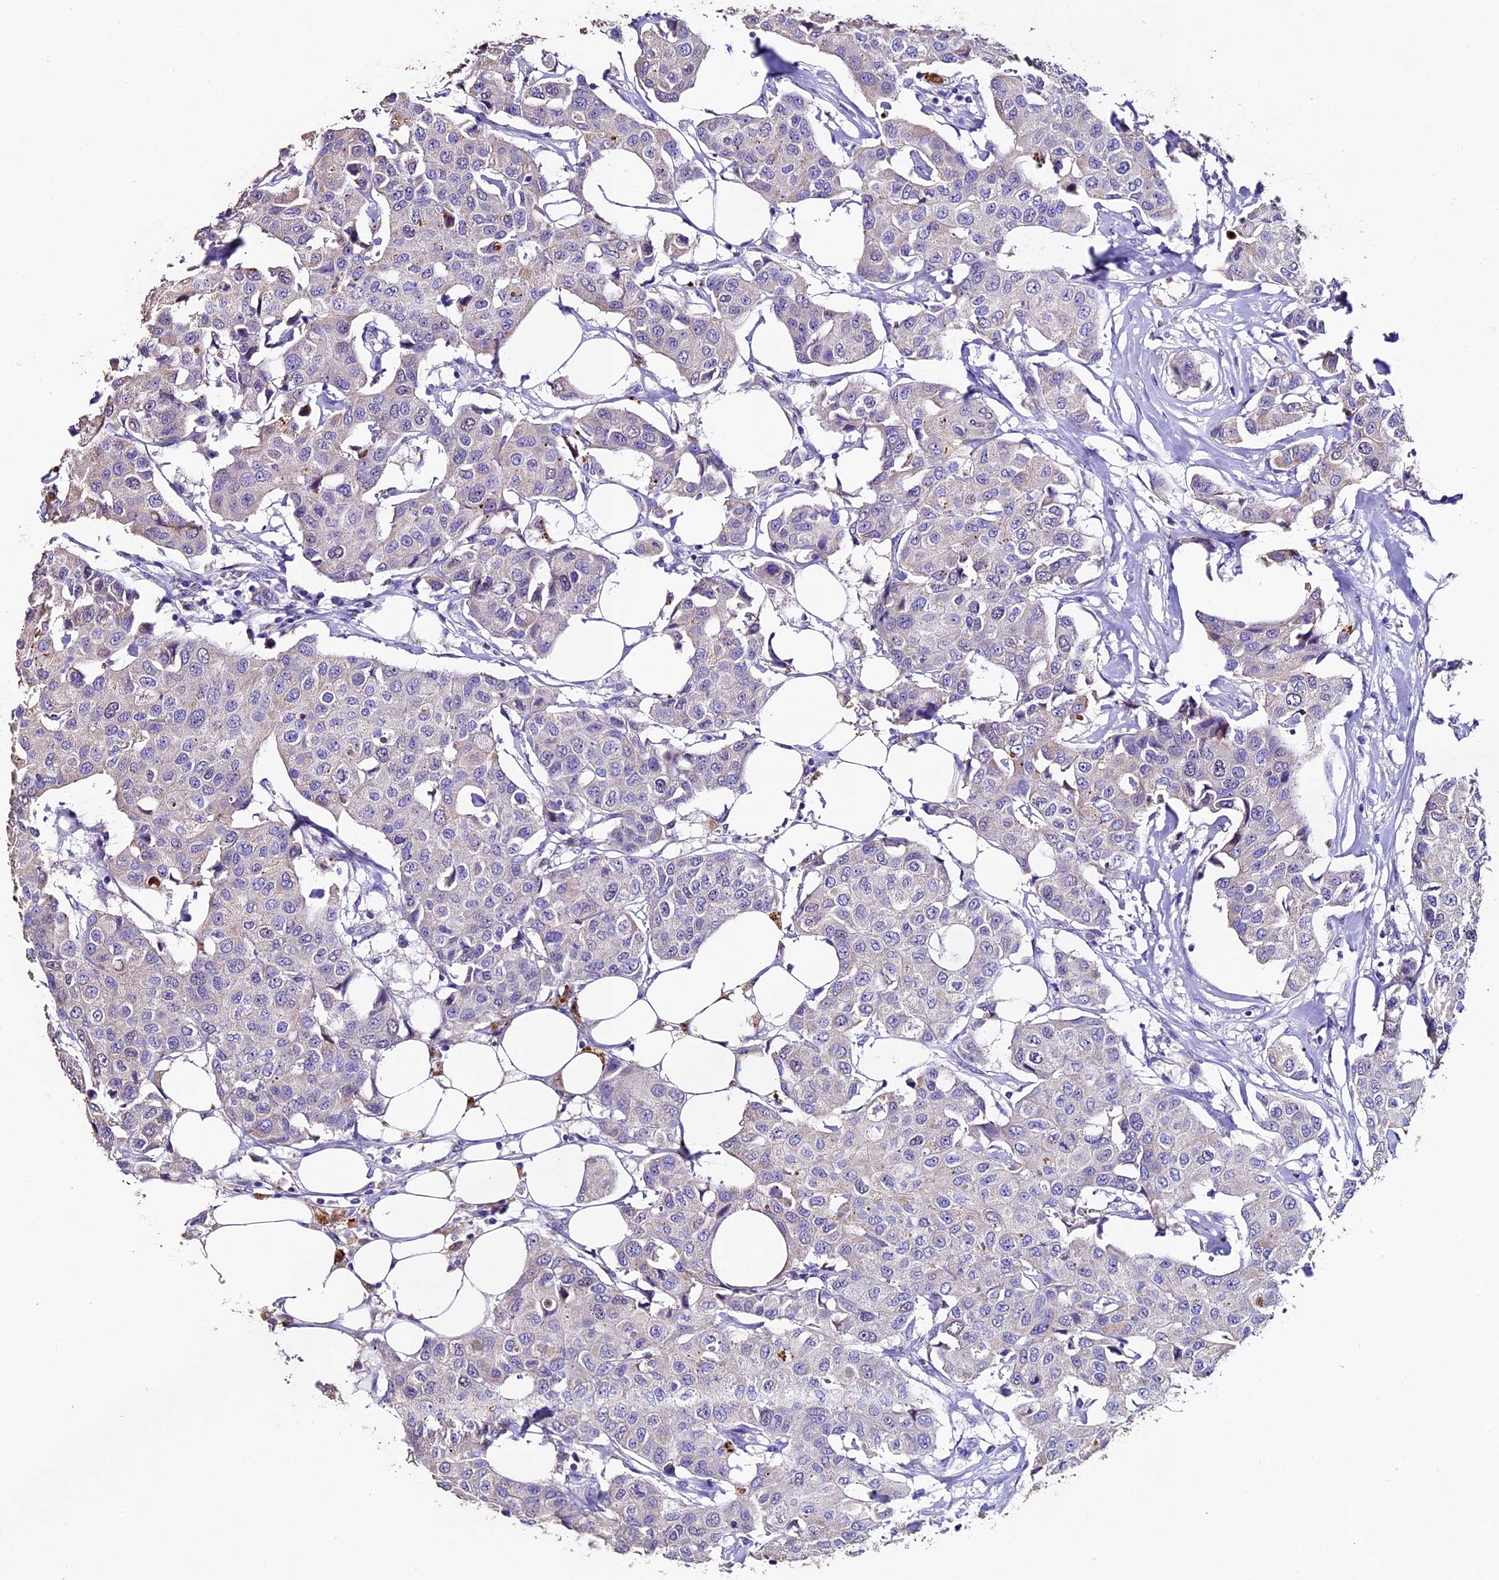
{"staining": {"intensity": "negative", "quantity": "none", "location": "none"}, "tissue": "breast cancer", "cell_type": "Tumor cells", "image_type": "cancer", "snomed": [{"axis": "morphology", "description": "Duct carcinoma"}, {"axis": "topography", "description": "Breast"}], "caption": "This is an IHC histopathology image of human breast cancer (intraductal carcinoma). There is no staining in tumor cells.", "gene": "FBXW9", "patient": {"sex": "female", "age": 80}}